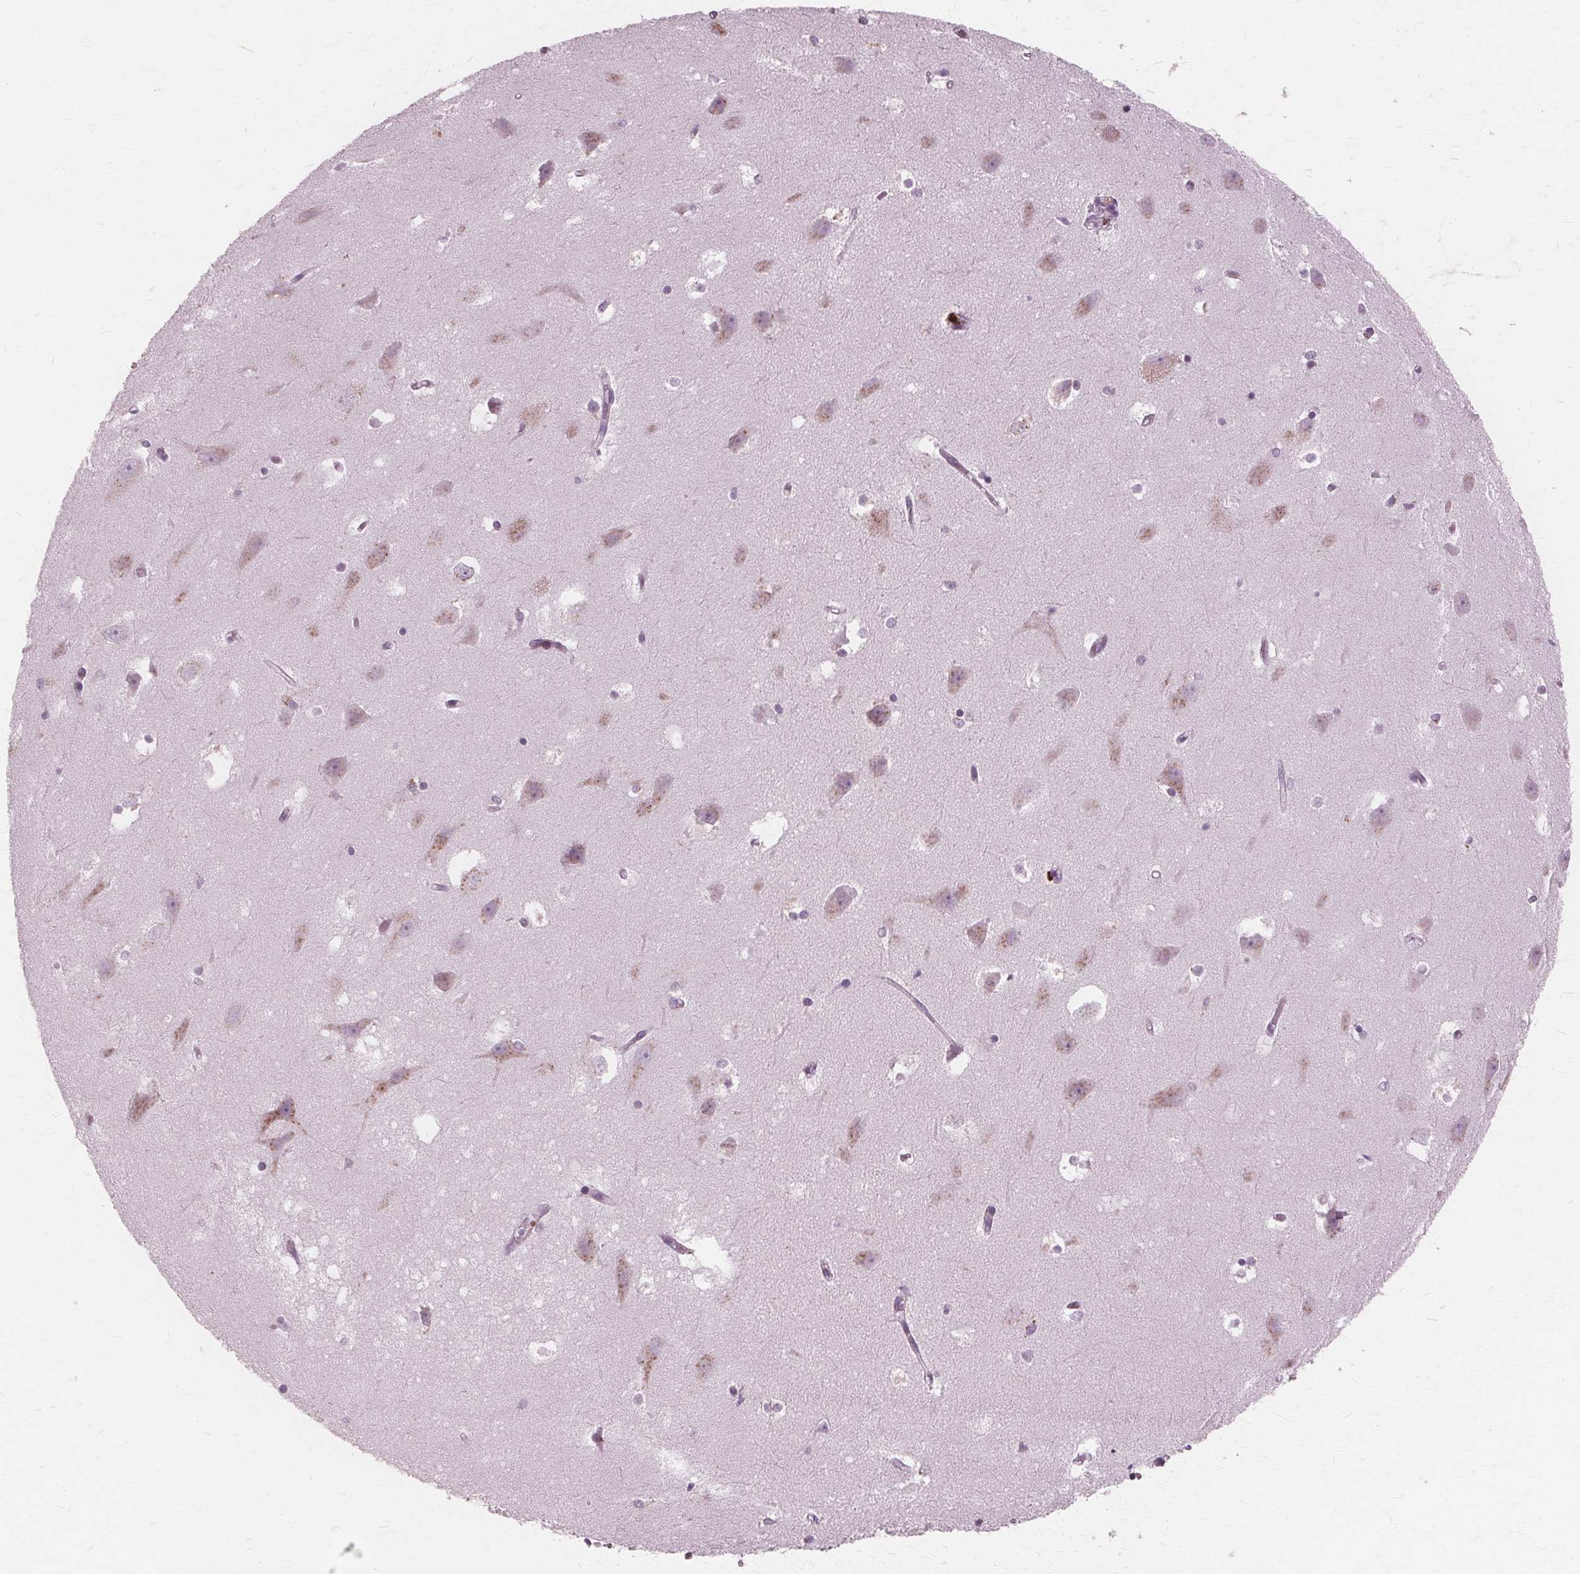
{"staining": {"intensity": "negative", "quantity": "none", "location": "none"}, "tissue": "hippocampus", "cell_type": "Glial cells", "image_type": "normal", "snomed": [{"axis": "morphology", "description": "Normal tissue, NOS"}, {"axis": "topography", "description": "Hippocampus"}], "caption": "Immunohistochemical staining of unremarkable human hippocampus exhibits no significant positivity in glial cells.", "gene": "DNASE2", "patient": {"sex": "male", "age": 58}}